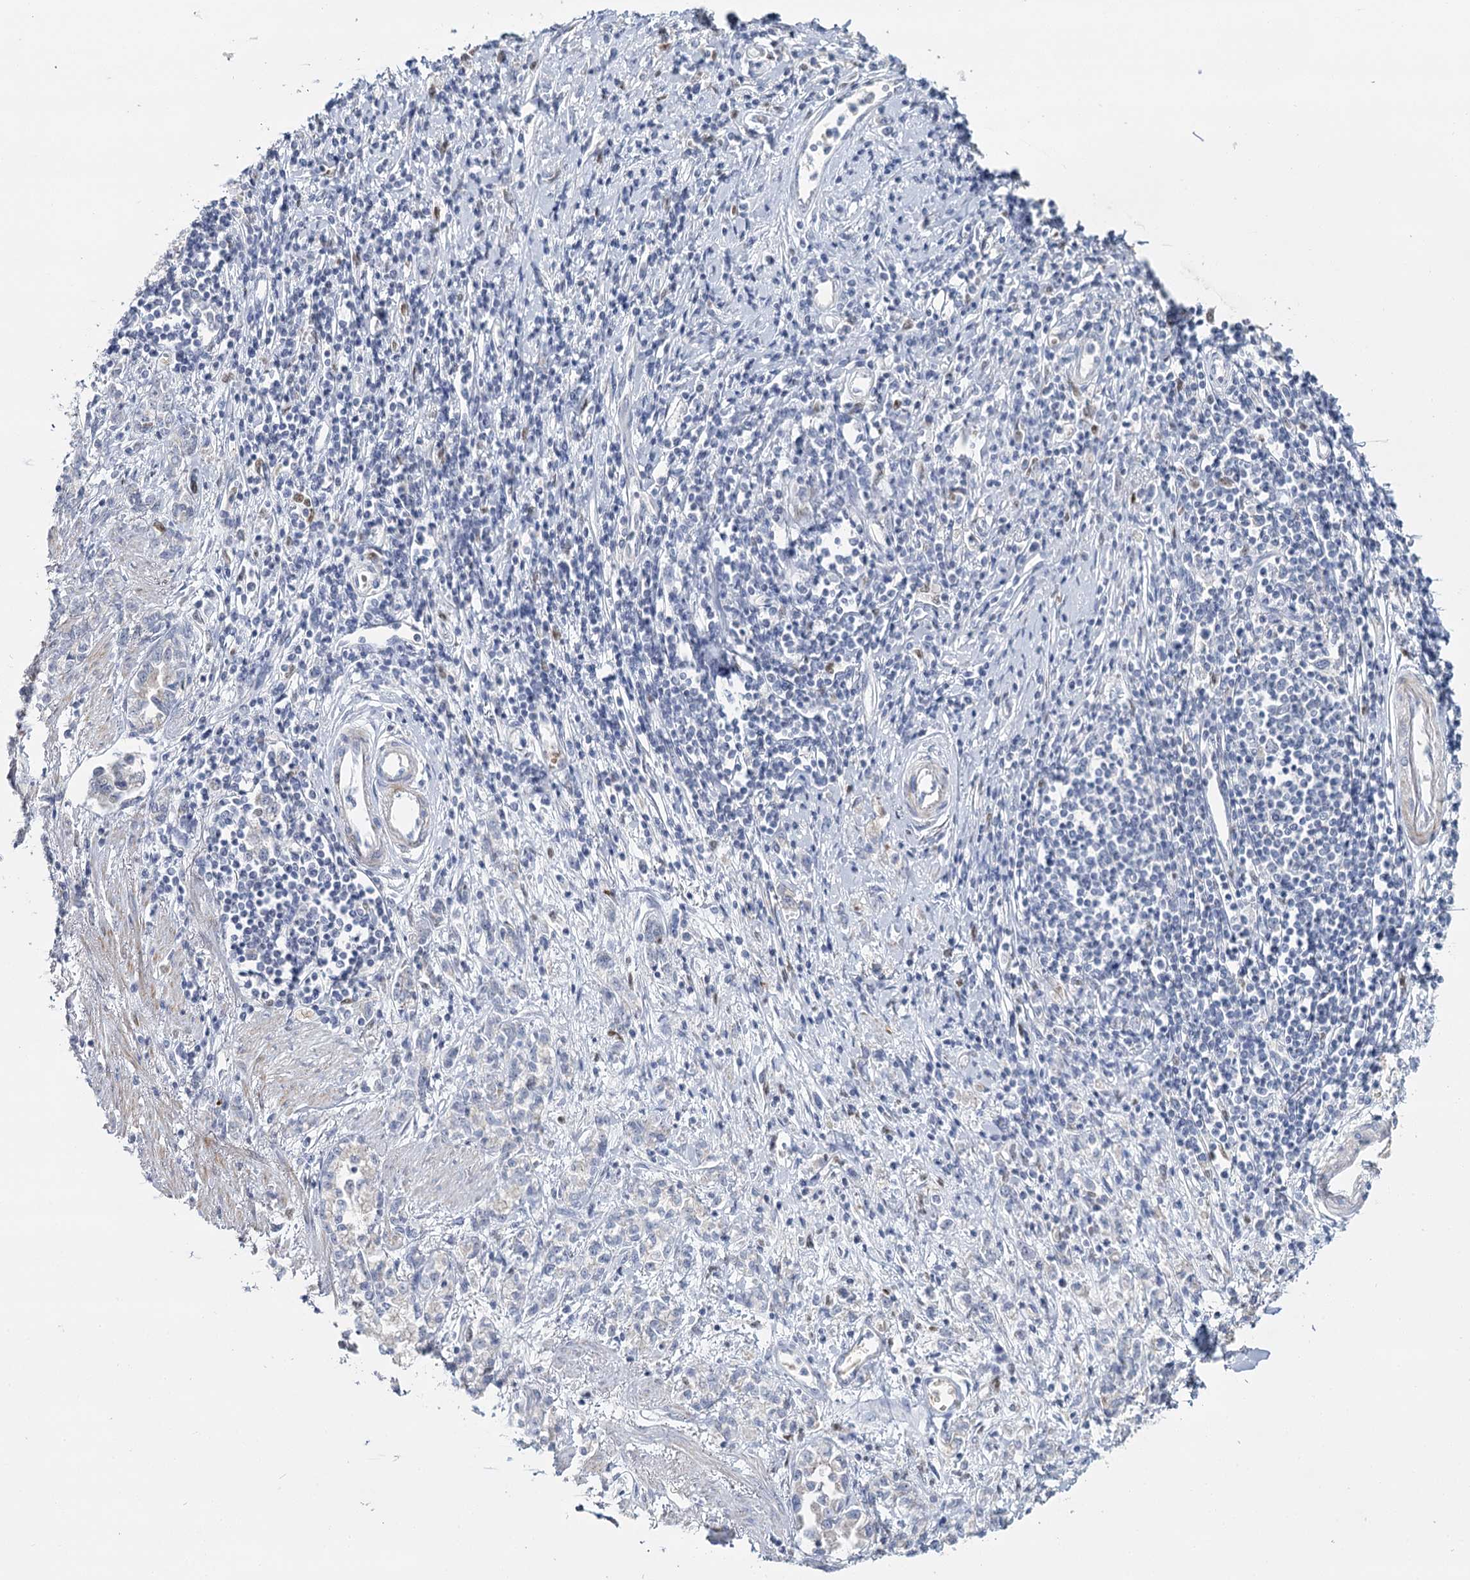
{"staining": {"intensity": "negative", "quantity": "none", "location": "none"}, "tissue": "stomach cancer", "cell_type": "Tumor cells", "image_type": "cancer", "snomed": [{"axis": "morphology", "description": "Adenocarcinoma, NOS"}, {"axis": "topography", "description": "Stomach"}], "caption": "High power microscopy micrograph of an IHC image of stomach cancer (adenocarcinoma), revealing no significant staining in tumor cells.", "gene": "IGSF3", "patient": {"sex": "female", "age": 76}}